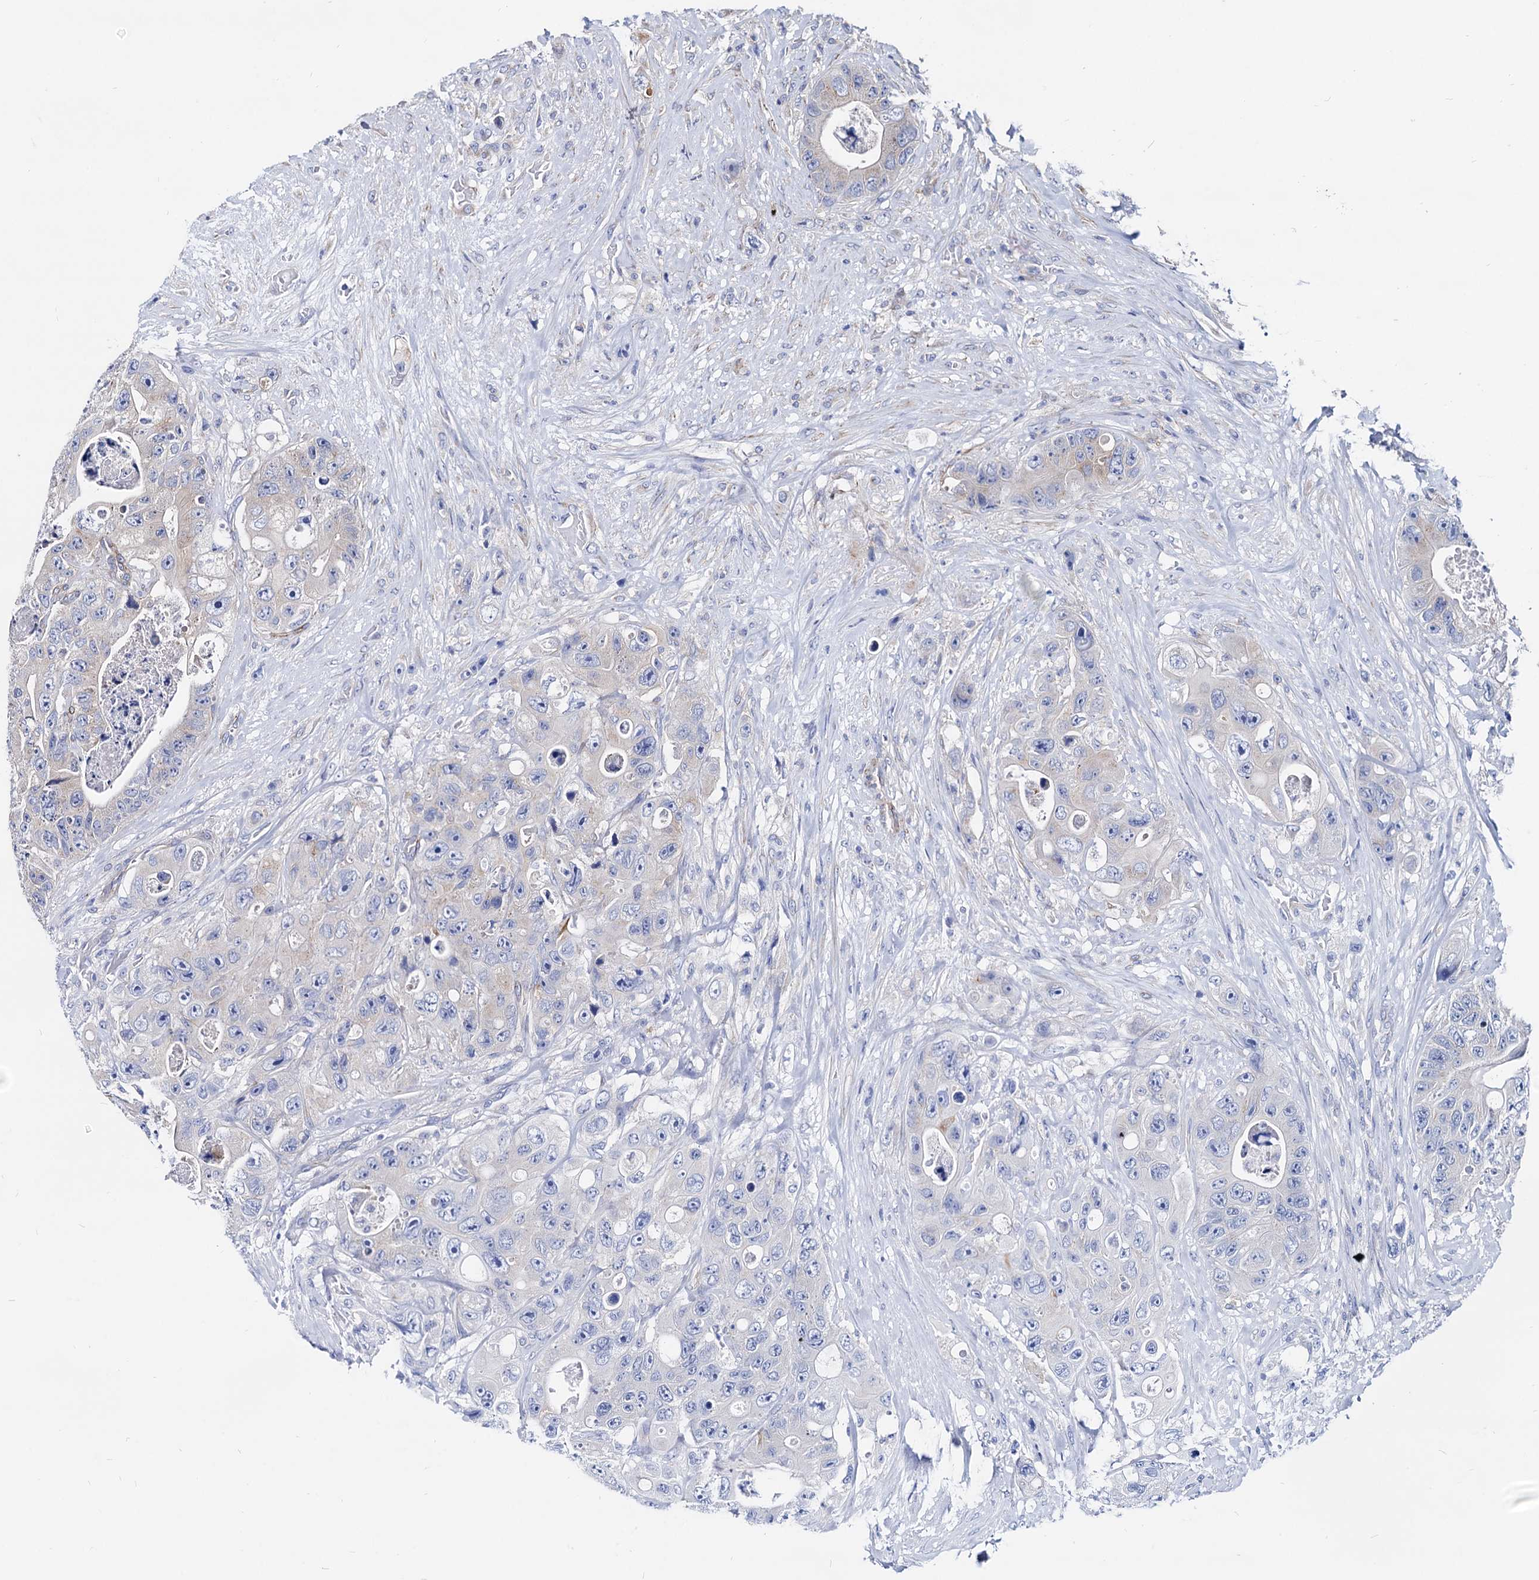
{"staining": {"intensity": "moderate", "quantity": "<25%", "location": "cytoplasmic/membranous"}, "tissue": "colorectal cancer", "cell_type": "Tumor cells", "image_type": "cancer", "snomed": [{"axis": "morphology", "description": "Adenocarcinoma, NOS"}, {"axis": "topography", "description": "Colon"}], "caption": "There is low levels of moderate cytoplasmic/membranous positivity in tumor cells of adenocarcinoma (colorectal), as demonstrated by immunohistochemical staining (brown color).", "gene": "WDR11", "patient": {"sex": "female", "age": 46}}